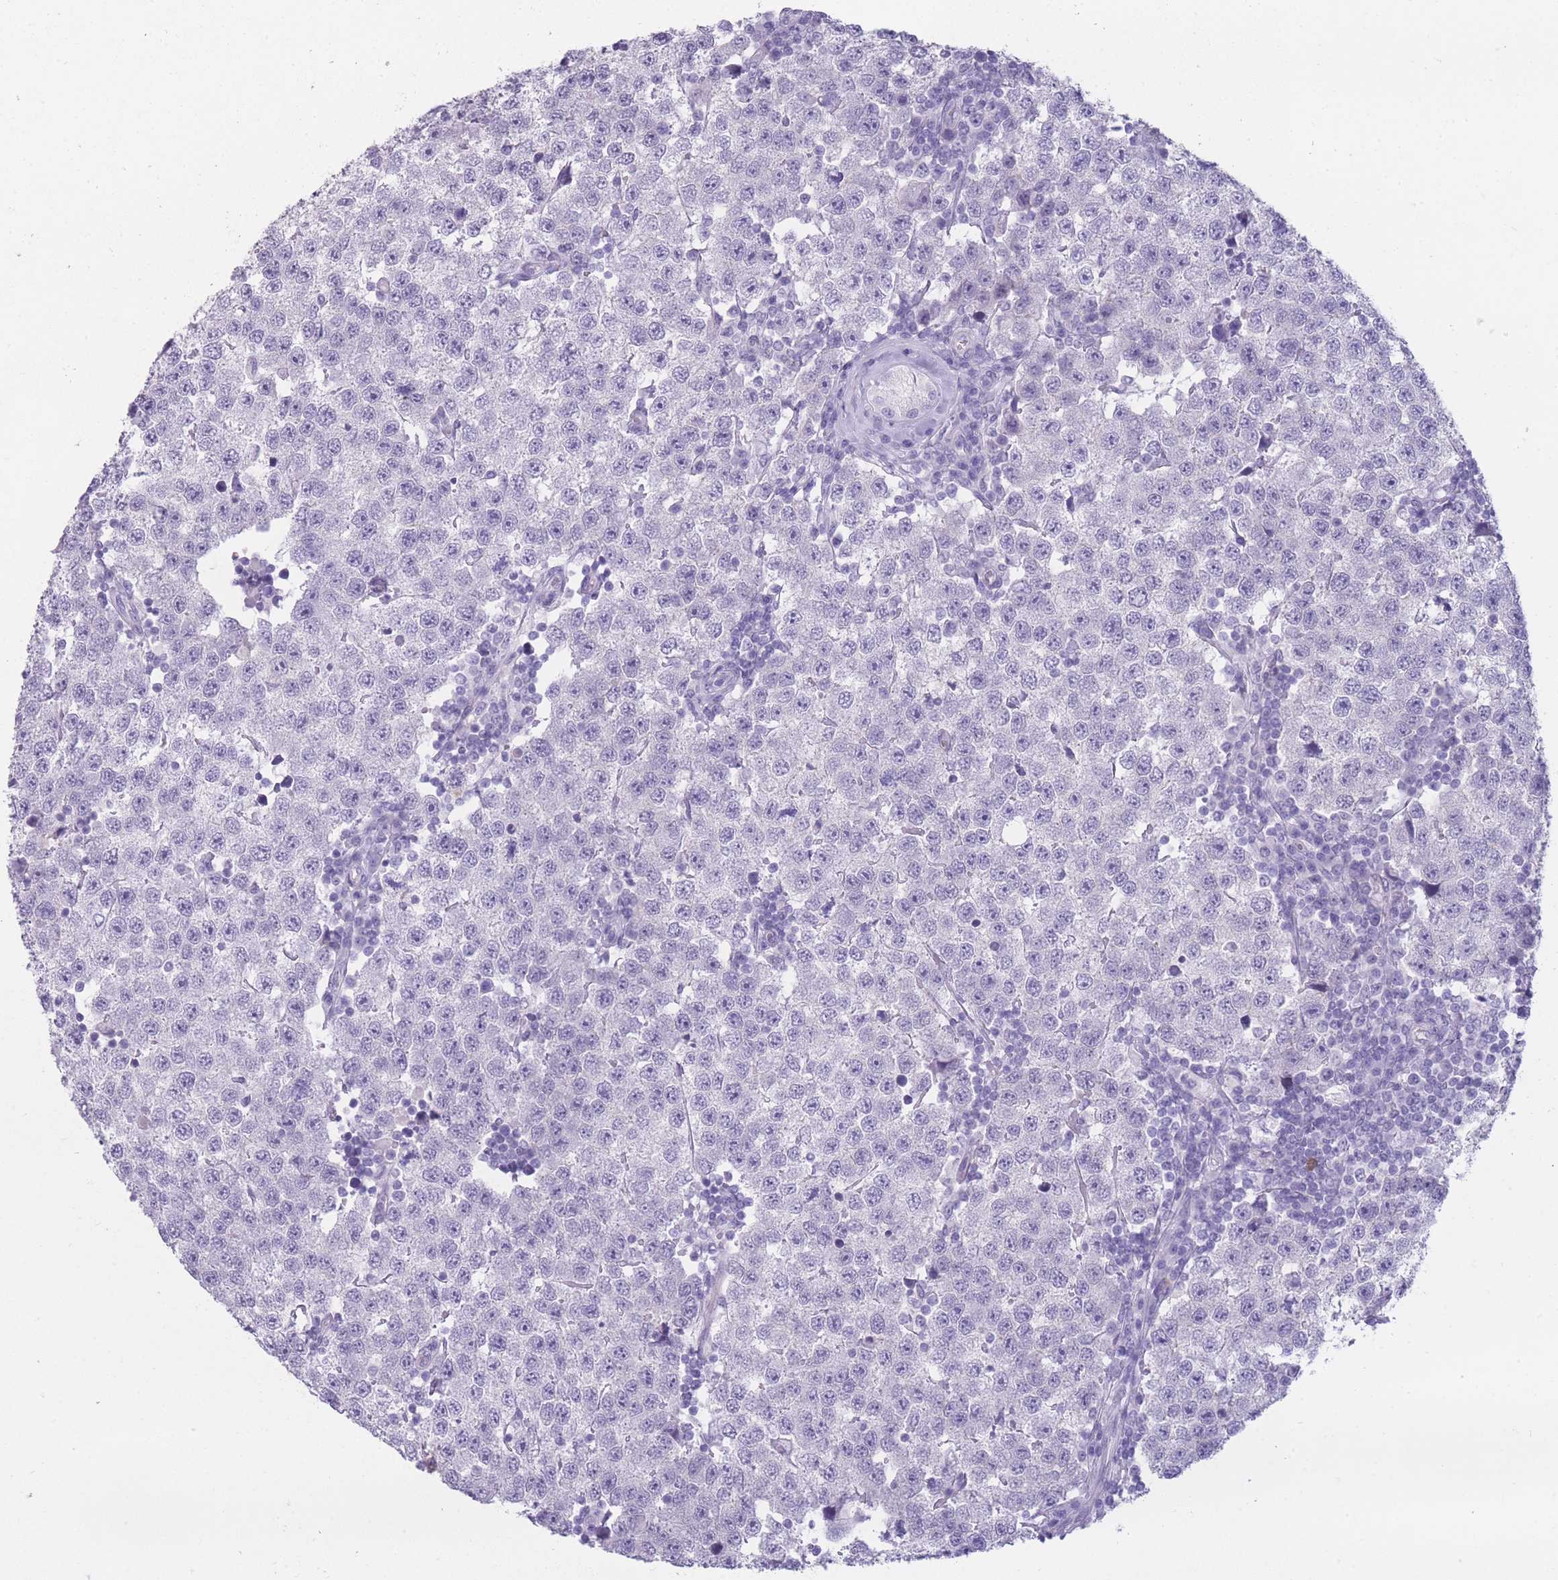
{"staining": {"intensity": "negative", "quantity": "none", "location": "none"}, "tissue": "testis cancer", "cell_type": "Tumor cells", "image_type": "cancer", "snomed": [{"axis": "morphology", "description": "Seminoma, NOS"}, {"axis": "topography", "description": "Testis"}], "caption": "DAB (3,3'-diaminobenzidine) immunohistochemical staining of human testis cancer demonstrates no significant expression in tumor cells.", "gene": "DCANP1", "patient": {"sex": "male", "age": 34}}